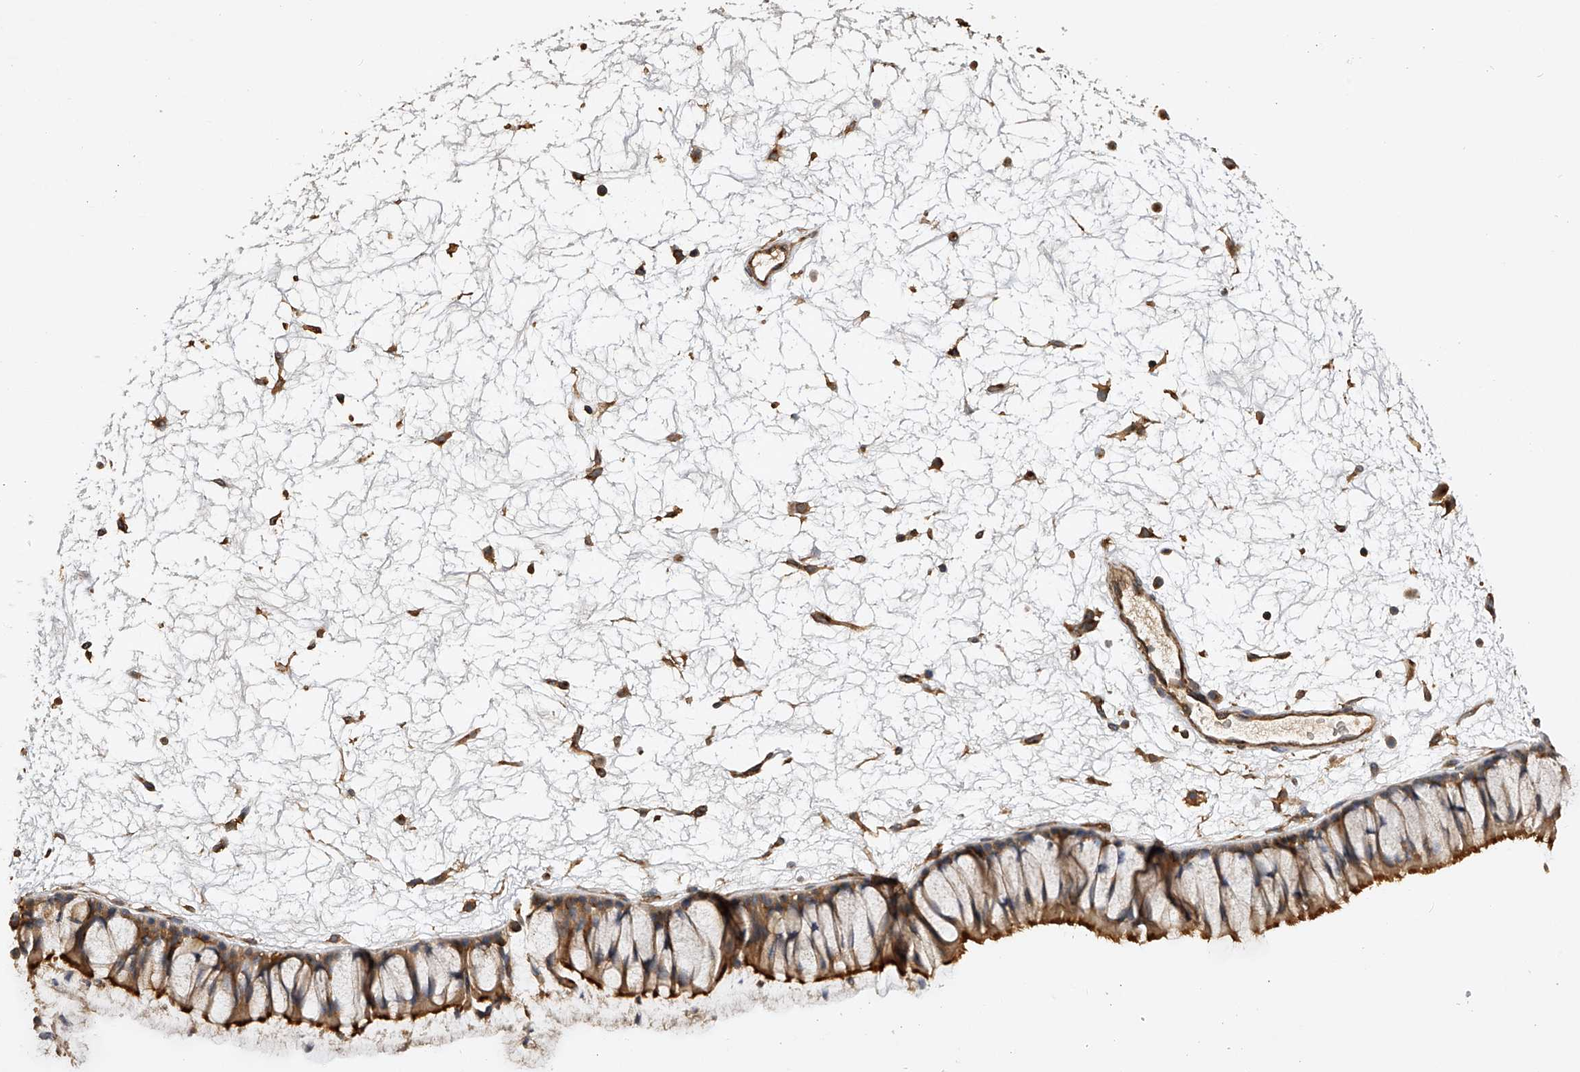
{"staining": {"intensity": "moderate", "quantity": ">75%", "location": "cytoplasmic/membranous"}, "tissue": "nasopharynx", "cell_type": "Respiratory epithelial cells", "image_type": "normal", "snomed": [{"axis": "morphology", "description": "Normal tissue, NOS"}, {"axis": "topography", "description": "Nasopharynx"}], "caption": "Immunohistochemistry (DAB (3,3'-diaminobenzidine)) staining of unremarkable nasopharynx exhibits moderate cytoplasmic/membranous protein expression in approximately >75% of respiratory epithelial cells.", "gene": "PTPRA", "patient": {"sex": "male", "age": 64}}